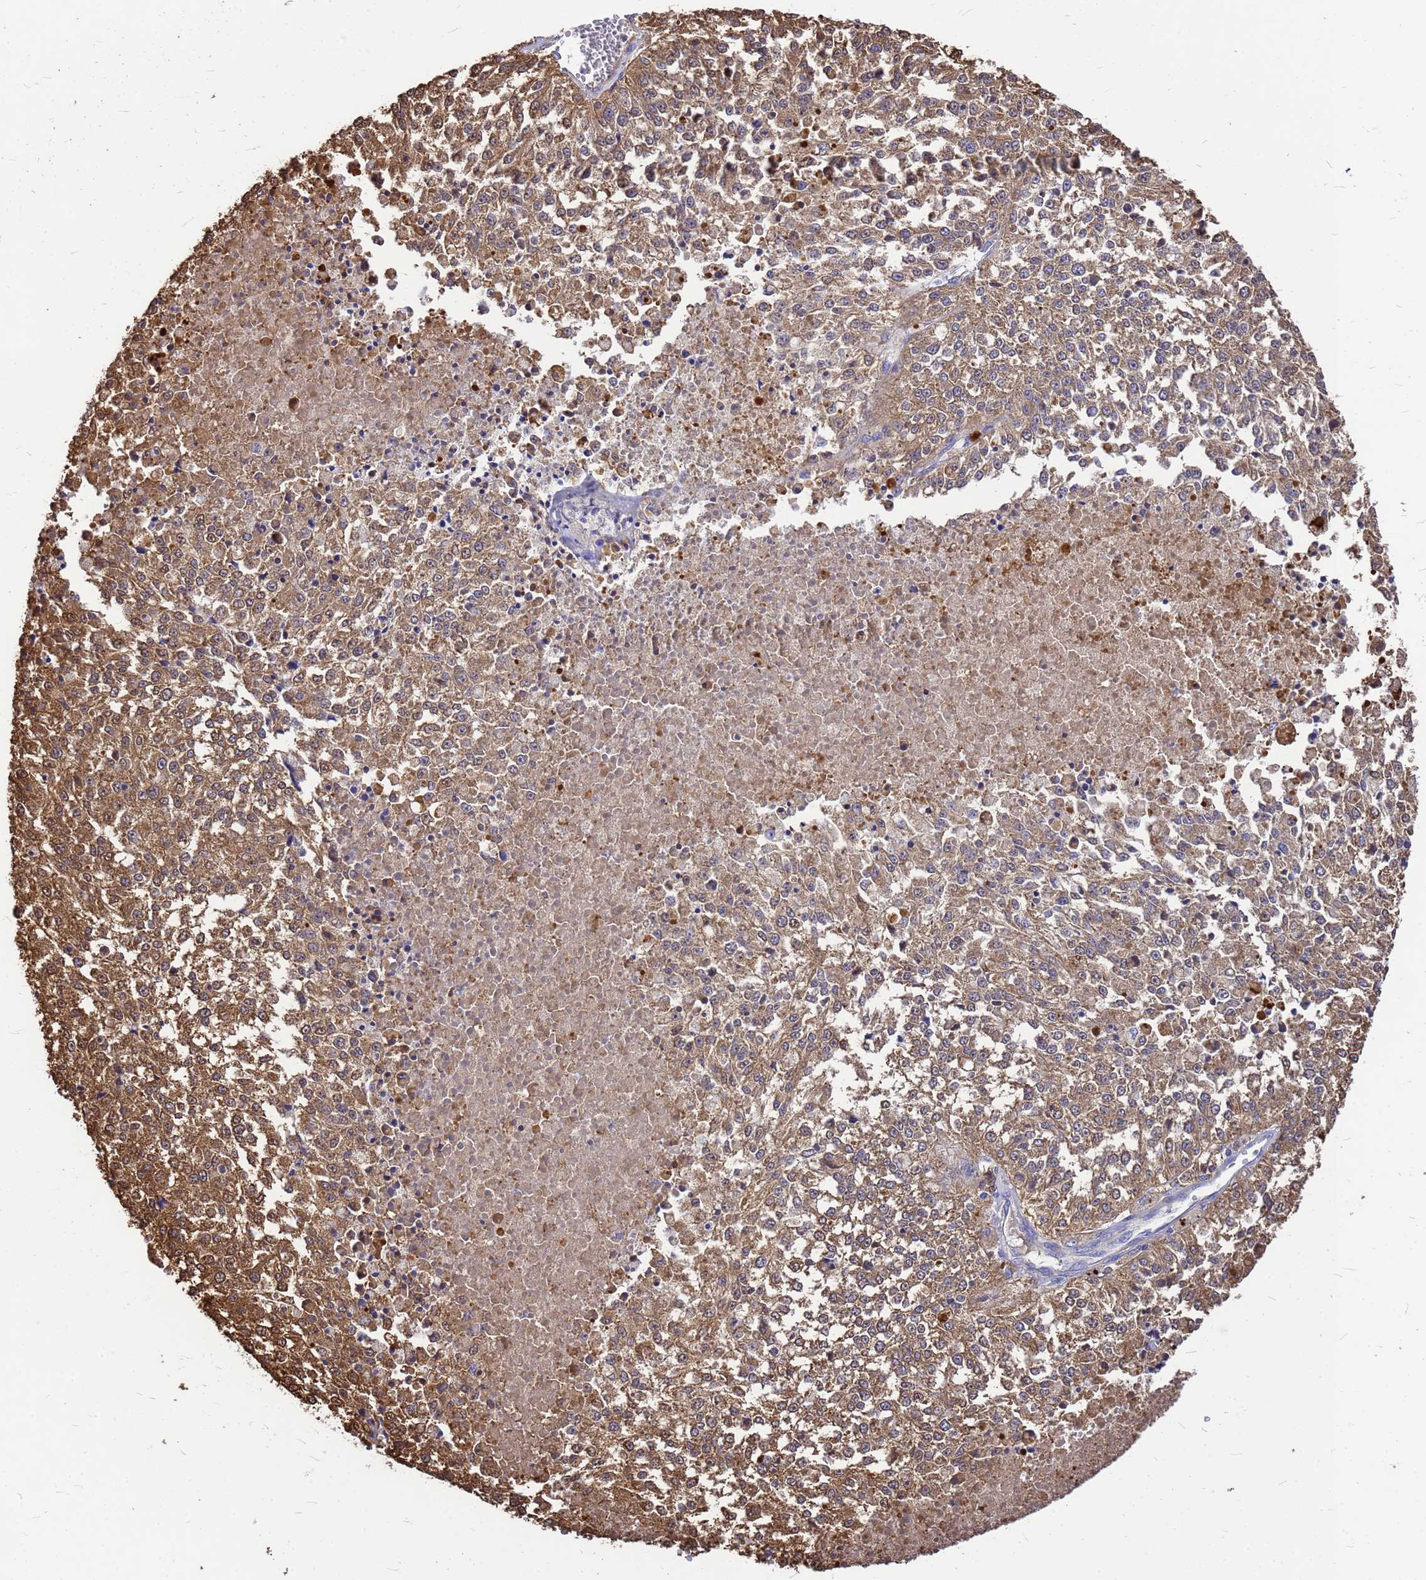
{"staining": {"intensity": "moderate", "quantity": ">75%", "location": "cytoplasmic/membranous"}, "tissue": "melanoma", "cell_type": "Tumor cells", "image_type": "cancer", "snomed": [{"axis": "morphology", "description": "Malignant melanoma, NOS"}, {"axis": "topography", "description": "Skin"}], "caption": "Moderate cytoplasmic/membranous expression is identified in approximately >75% of tumor cells in malignant melanoma.", "gene": "GID4", "patient": {"sex": "female", "age": 64}}